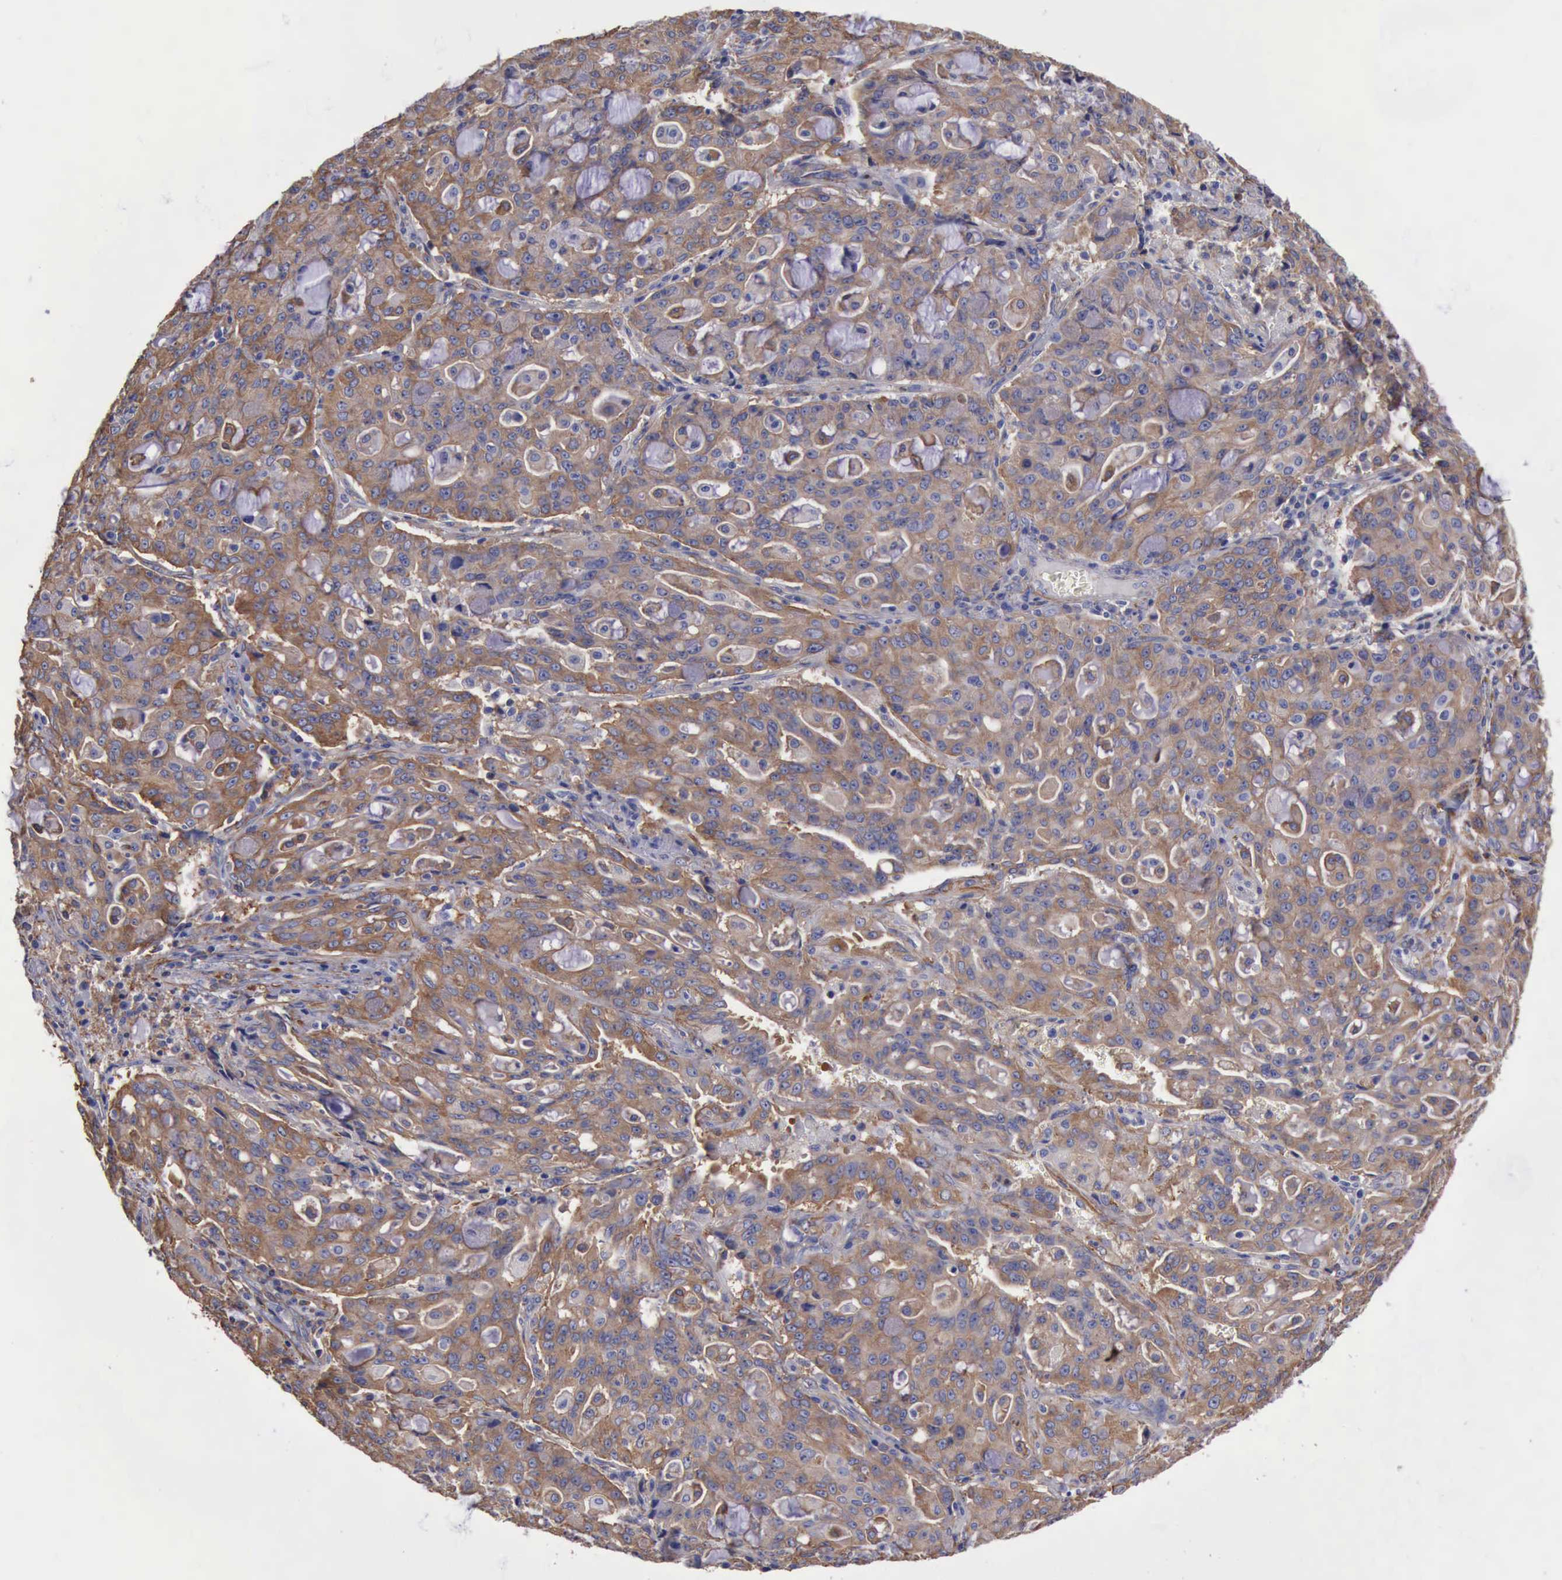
{"staining": {"intensity": "moderate", "quantity": ">75%", "location": "cytoplasmic/membranous"}, "tissue": "lung cancer", "cell_type": "Tumor cells", "image_type": "cancer", "snomed": [{"axis": "morphology", "description": "Adenocarcinoma, NOS"}, {"axis": "topography", "description": "Lung"}], "caption": "Immunohistochemistry staining of adenocarcinoma (lung), which reveals medium levels of moderate cytoplasmic/membranous staining in about >75% of tumor cells indicating moderate cytoplasmic/membranous protein staining. The staining was performed using DAB (brown) for protein detection and nuclei were counterstained in hematoxylin (blue).", "gene": "FLNA", "patient": {"sex": "female", "age": 44}}